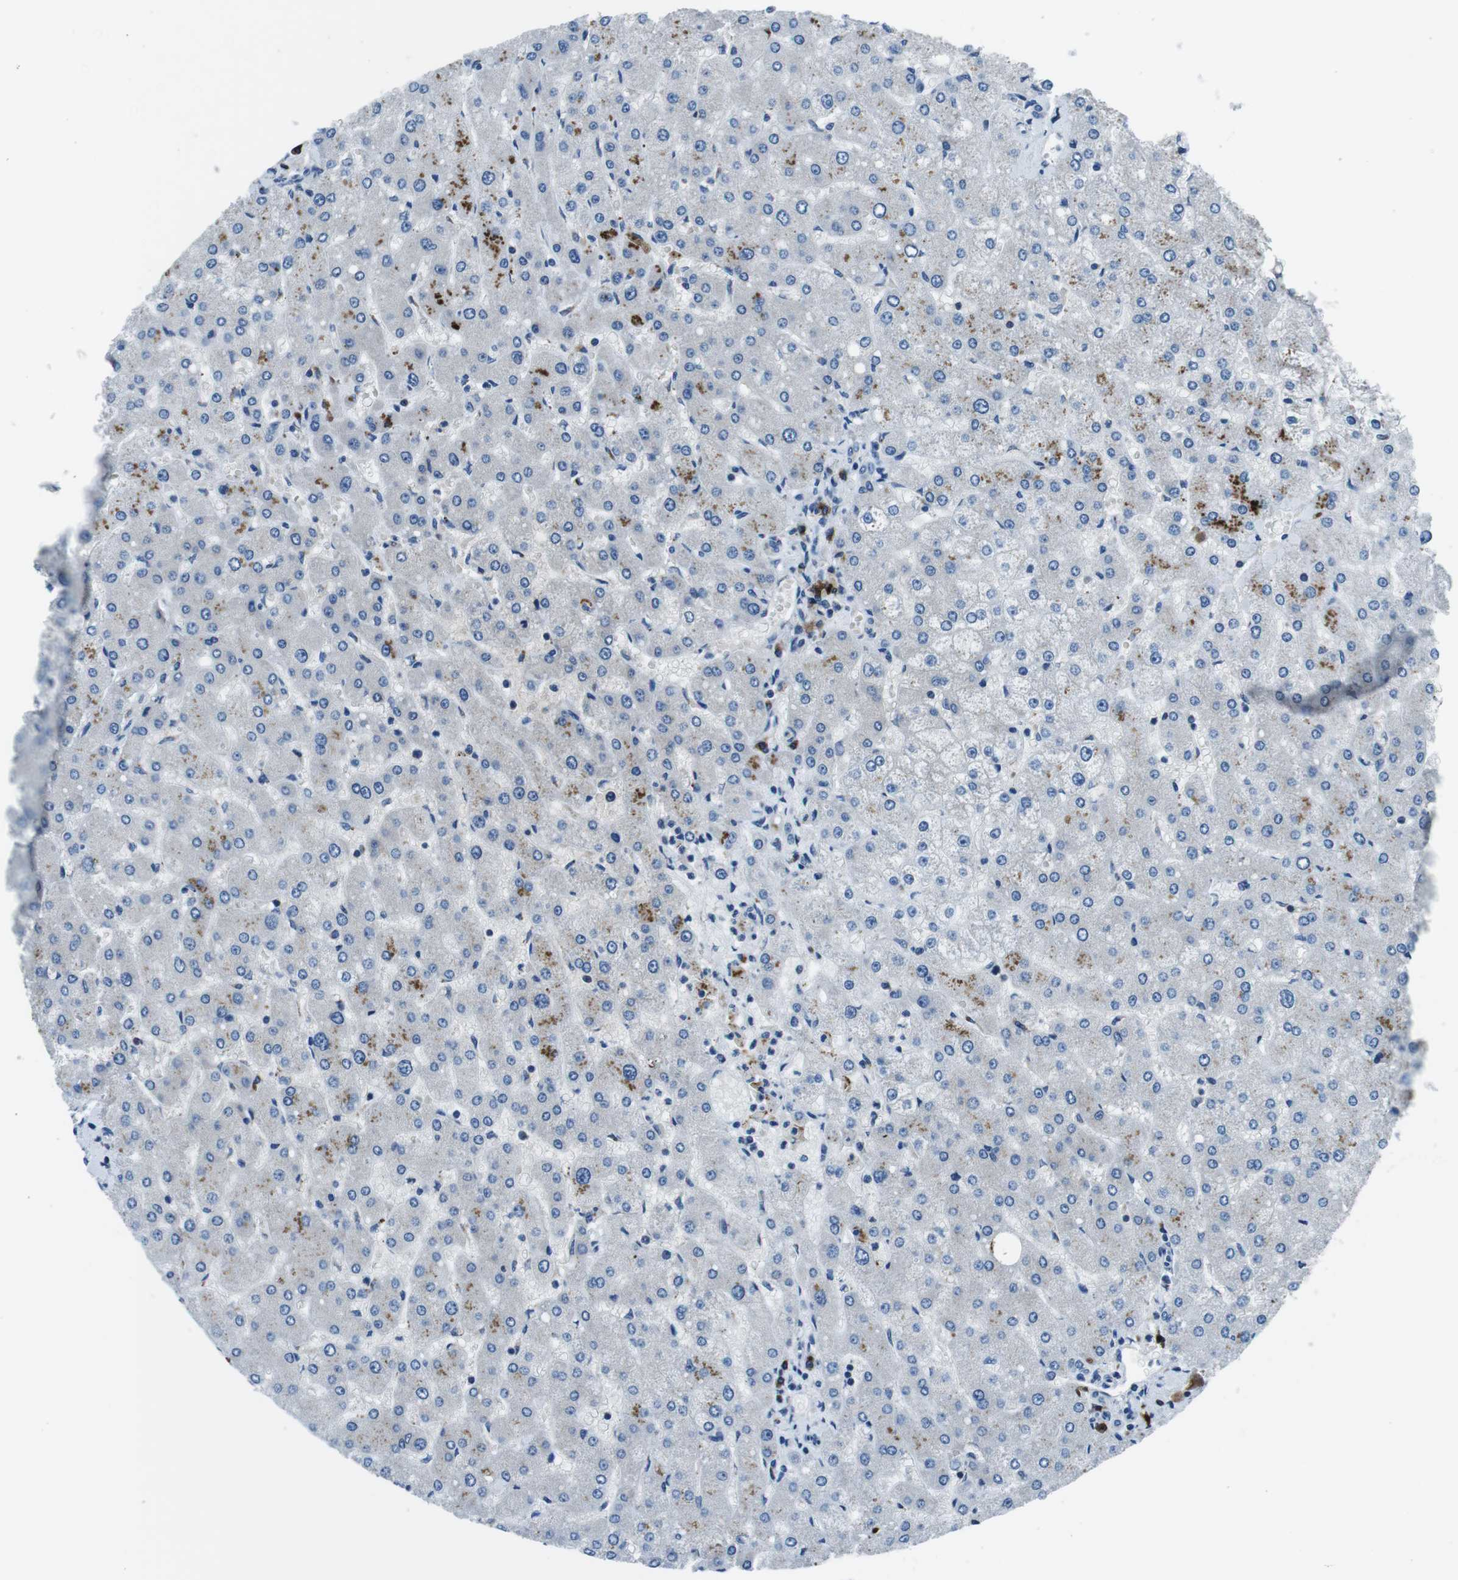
{"staining": {"intensity": "negative", "quantity": "none", "location": "none"}, "tissue": "liver", "cell_type": "Cholangiocytes", "image_type": "normal", "snomed": [{"axis": "morphology", "description": "Normal tissue, NOS"}, {"axis": "topography", "description": "Liver"}], "caption": "Micrograph shows no significant protein expression in cholangiocytes of benign liver. The staining is performed using DAB (3,3'-diaminobenzidine) brown chromogen with nuclei counter-stained in using hematoxylin.", "gene": "NUCB2", "patient": {"sex": "male", "age": 55}}